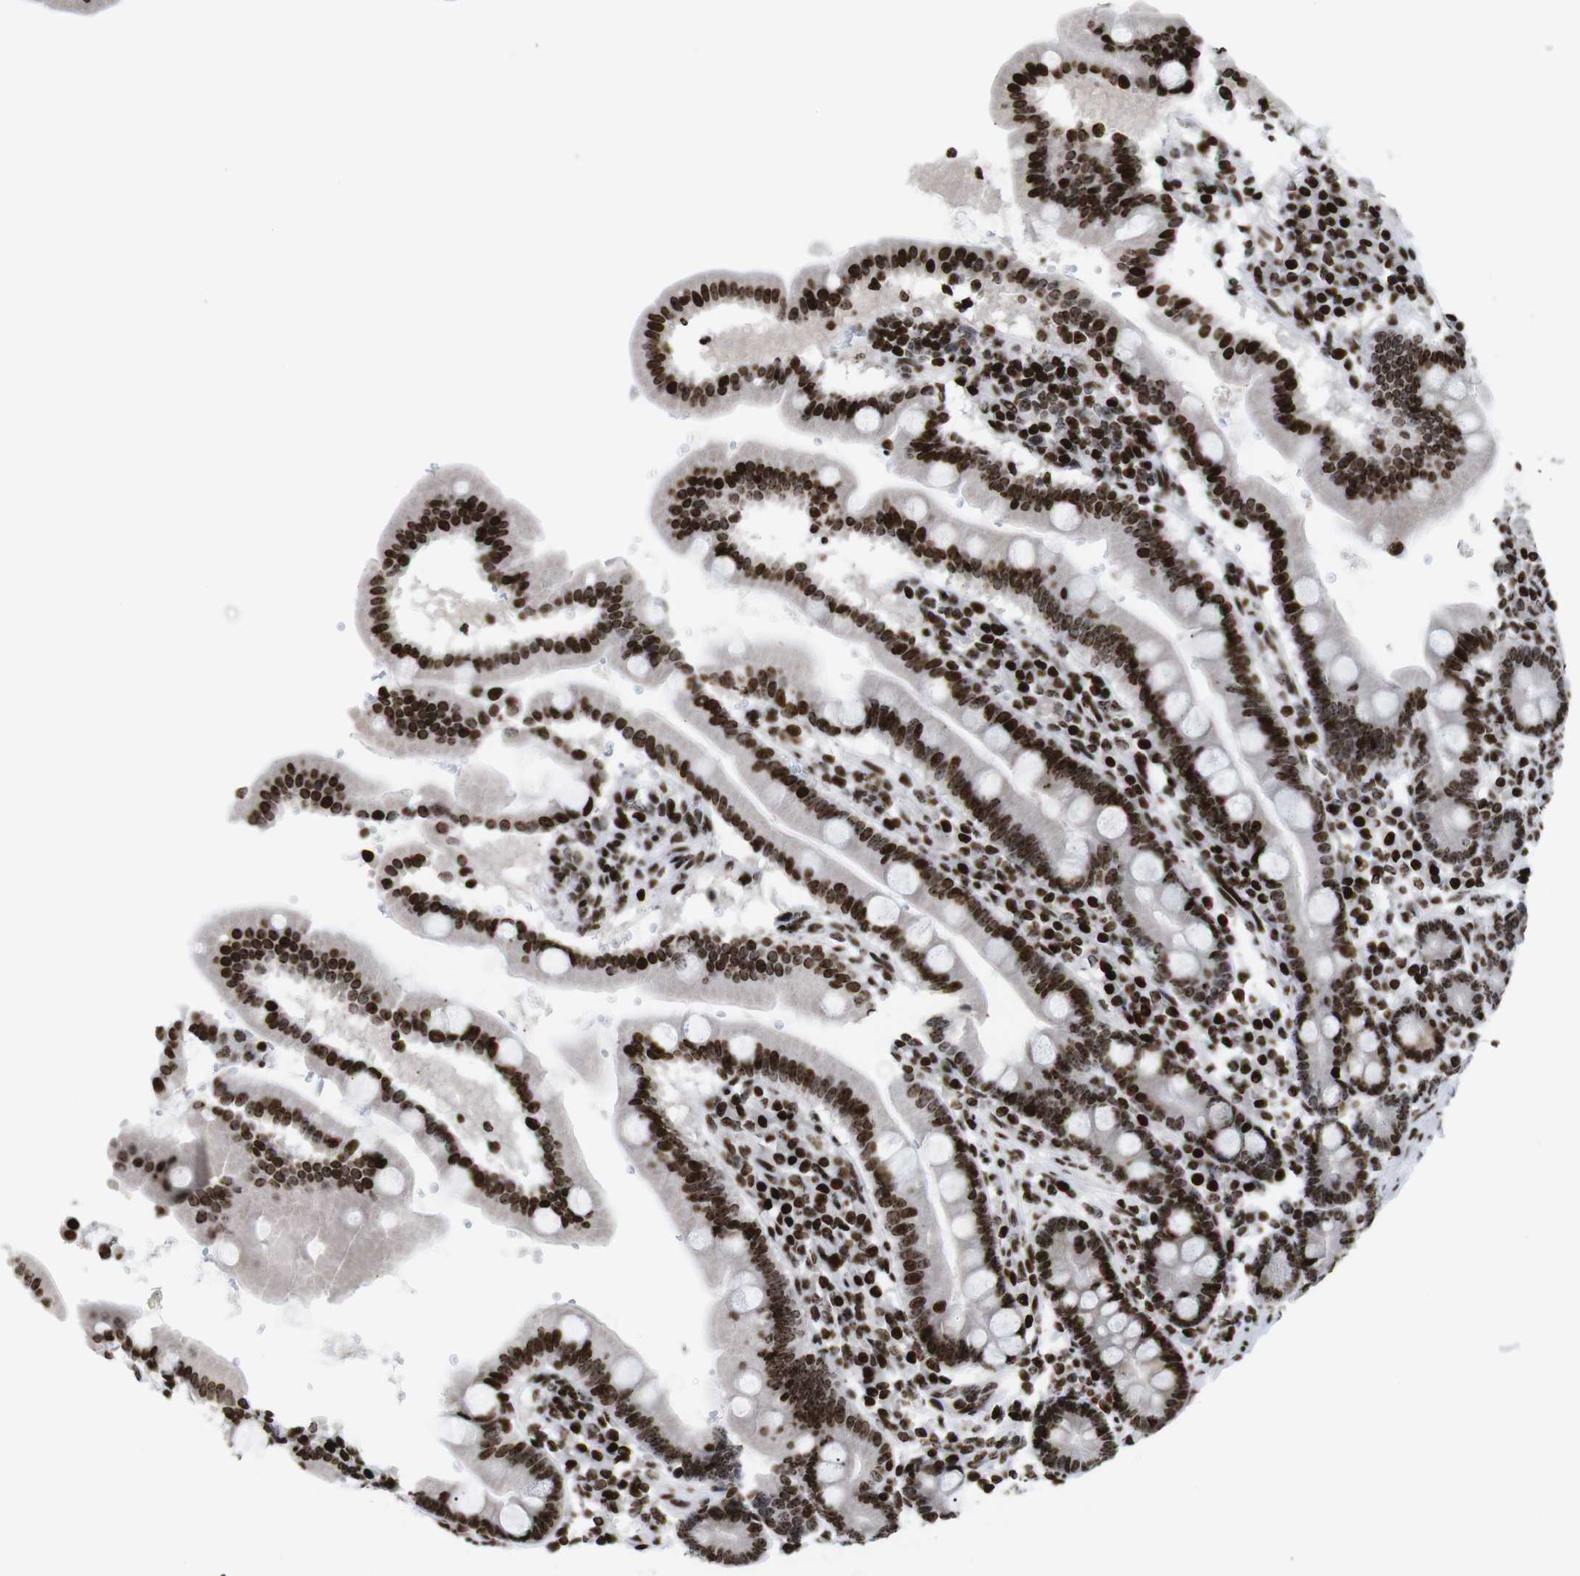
{"staining": {"intensity": "strong", "quantity": ">75%", "location": "nuclear"}, "tissue": "duodenum", "cell_type": "Glandular cells", "image_type": "normal", "snomed": [{"axis": "morphology", "description": "Normal tissue, NOS"}, {"axis": "topography", "description": "Duodenum"}], "caption": "This is an image of immunohistochemistry staining of unremarkable duodenum, which shows strong positivity in the nuclear of glandular cells.", "gene": "H1", "patient": {"sex": "male", "age": 50}}